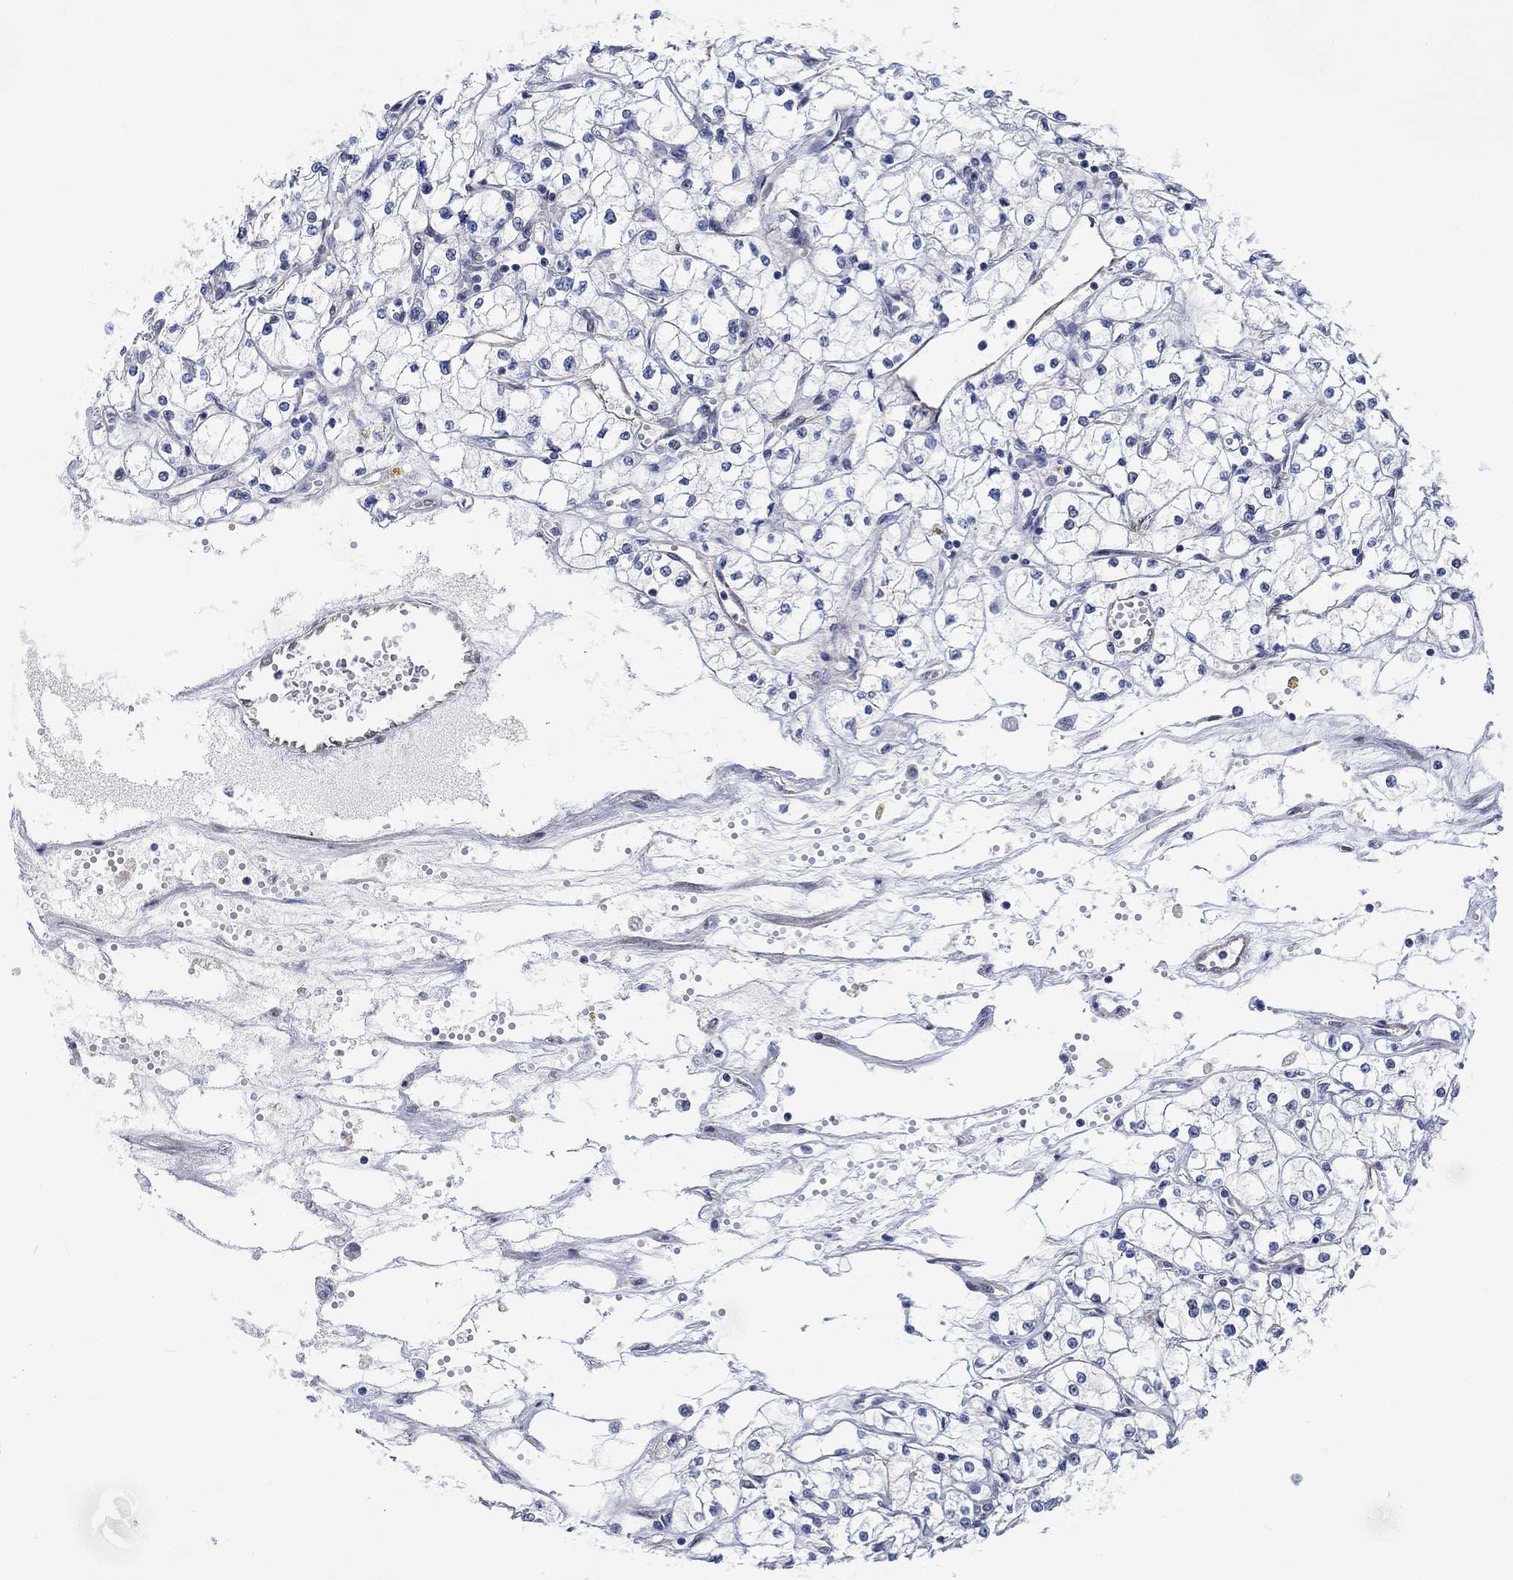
{"staining": {"intensity": "negative", "quantity": "none", "location": "none"}, "tissue": "renal cancer", "cell_type": "Tumor cells", "image_type": "cancer", "snomed": [{"axis": "morphology", "description": "Adenocarcinoma, NOS"}, {"axis": "topography", "description": "Kidney"}], "caption": "A micrograph of human renal cancer is negative for staining in tumor cells. (Stains: DAB (3,3'-diaminobenzidine) immunohistochemistry (IHC) with hematoxylin counter stain, Microscopy: brightfield microscopy at high magnification).", "gene": "KCNH8", "patient": {"sex": "male", "age": 67}}